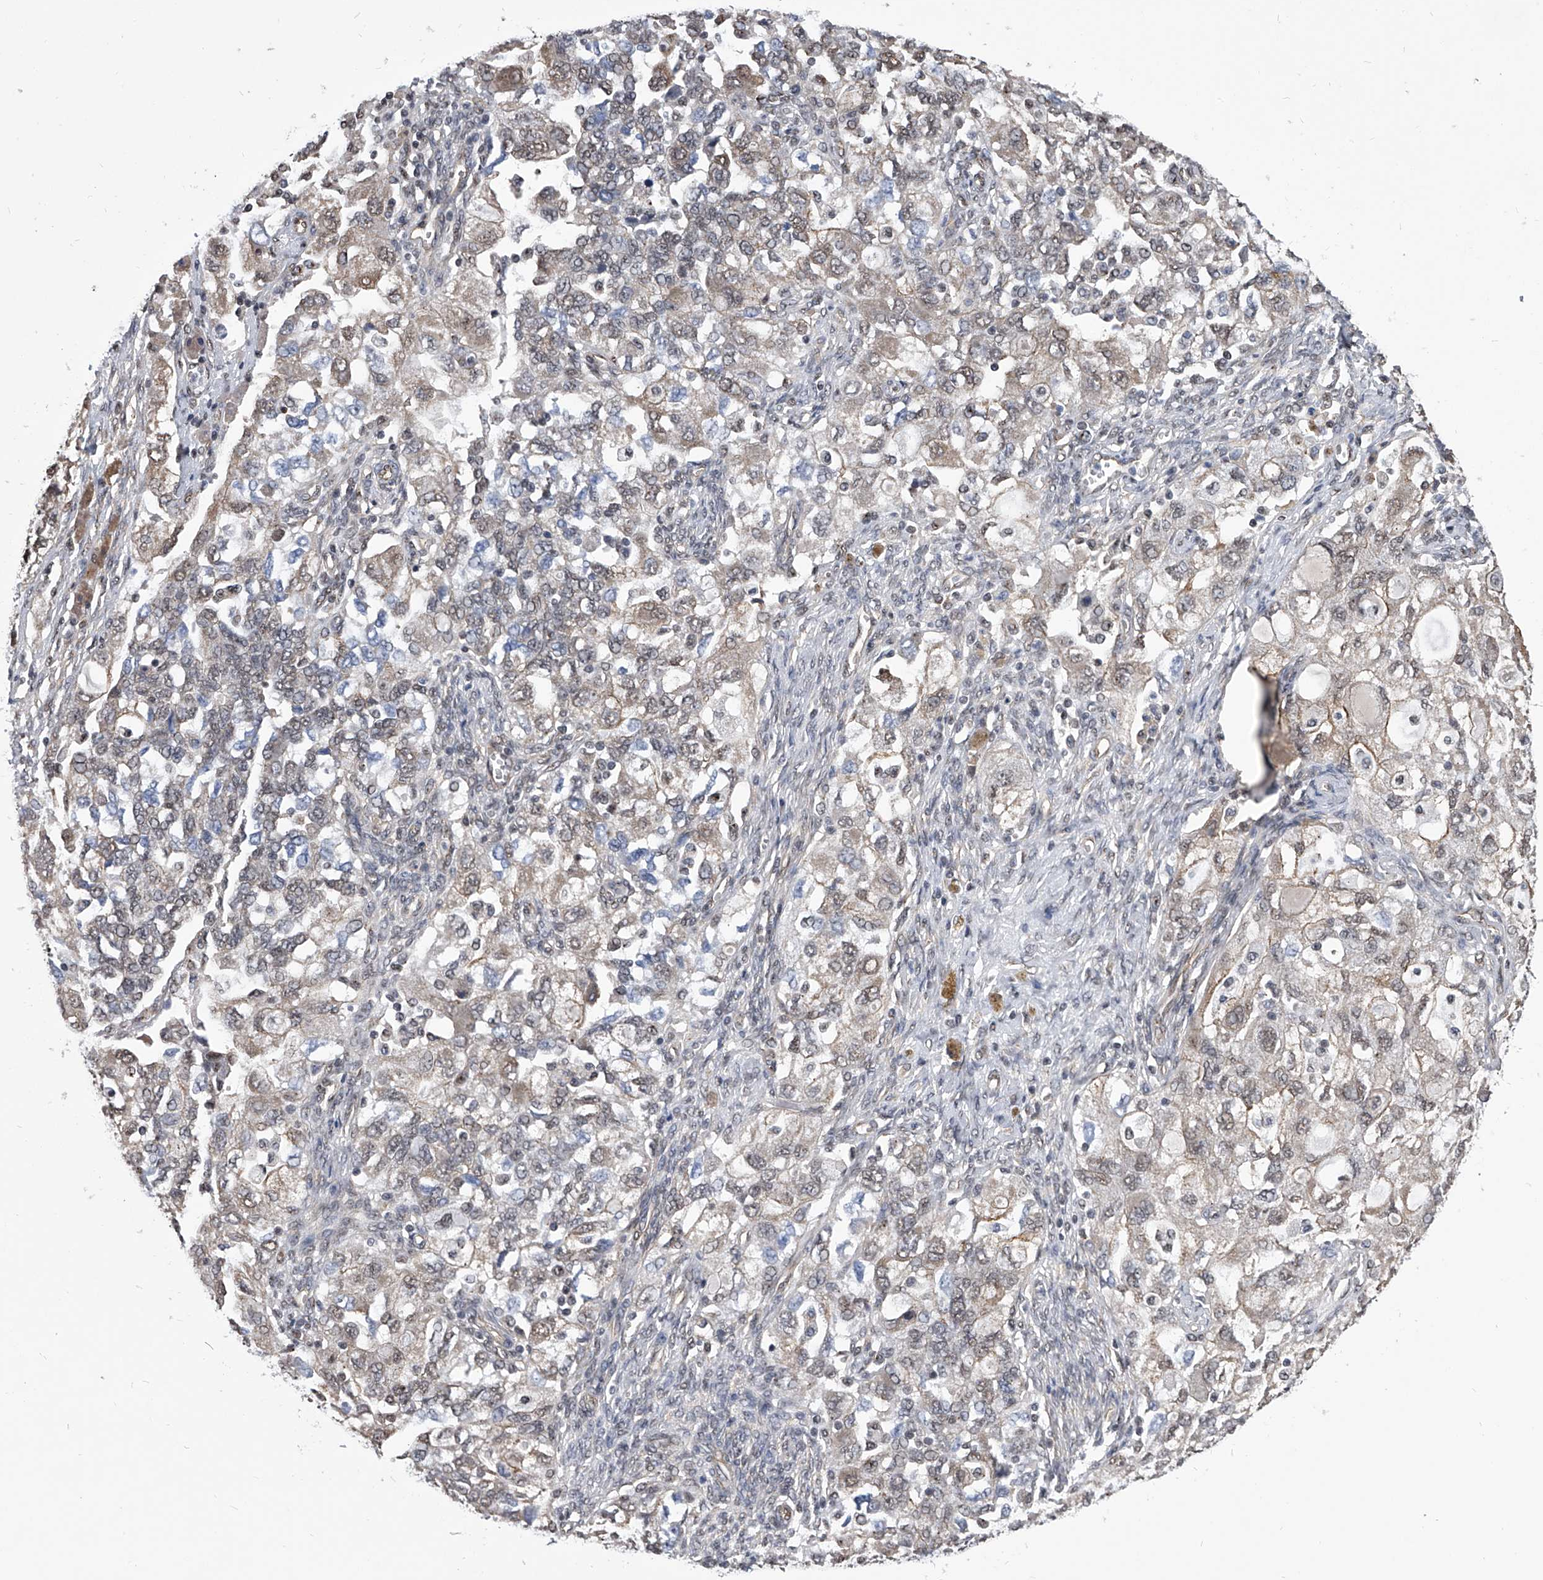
{"staining": {"intensity": "weak", "quantity": "<25%", "location": "nuclear"}, "tissue": "ovarian cancer", "cell_type": "Tumor cells", "image_type": "cancer", "snomed": [{"axis": "morphology", "description": "Carcinoma, NOS"}, {"axis": "morphology", "description": "Cystadenocarcinoma, serous, NOS"}, {"axis": "topography", "description": "Ovary"}], "caption": "Histopathology image shows no significant protein positivity in tumor cells of ovarian cancer (carcinoma).", "gene": "ZNF76", "patient": {"sex": "female", "age": 69}}